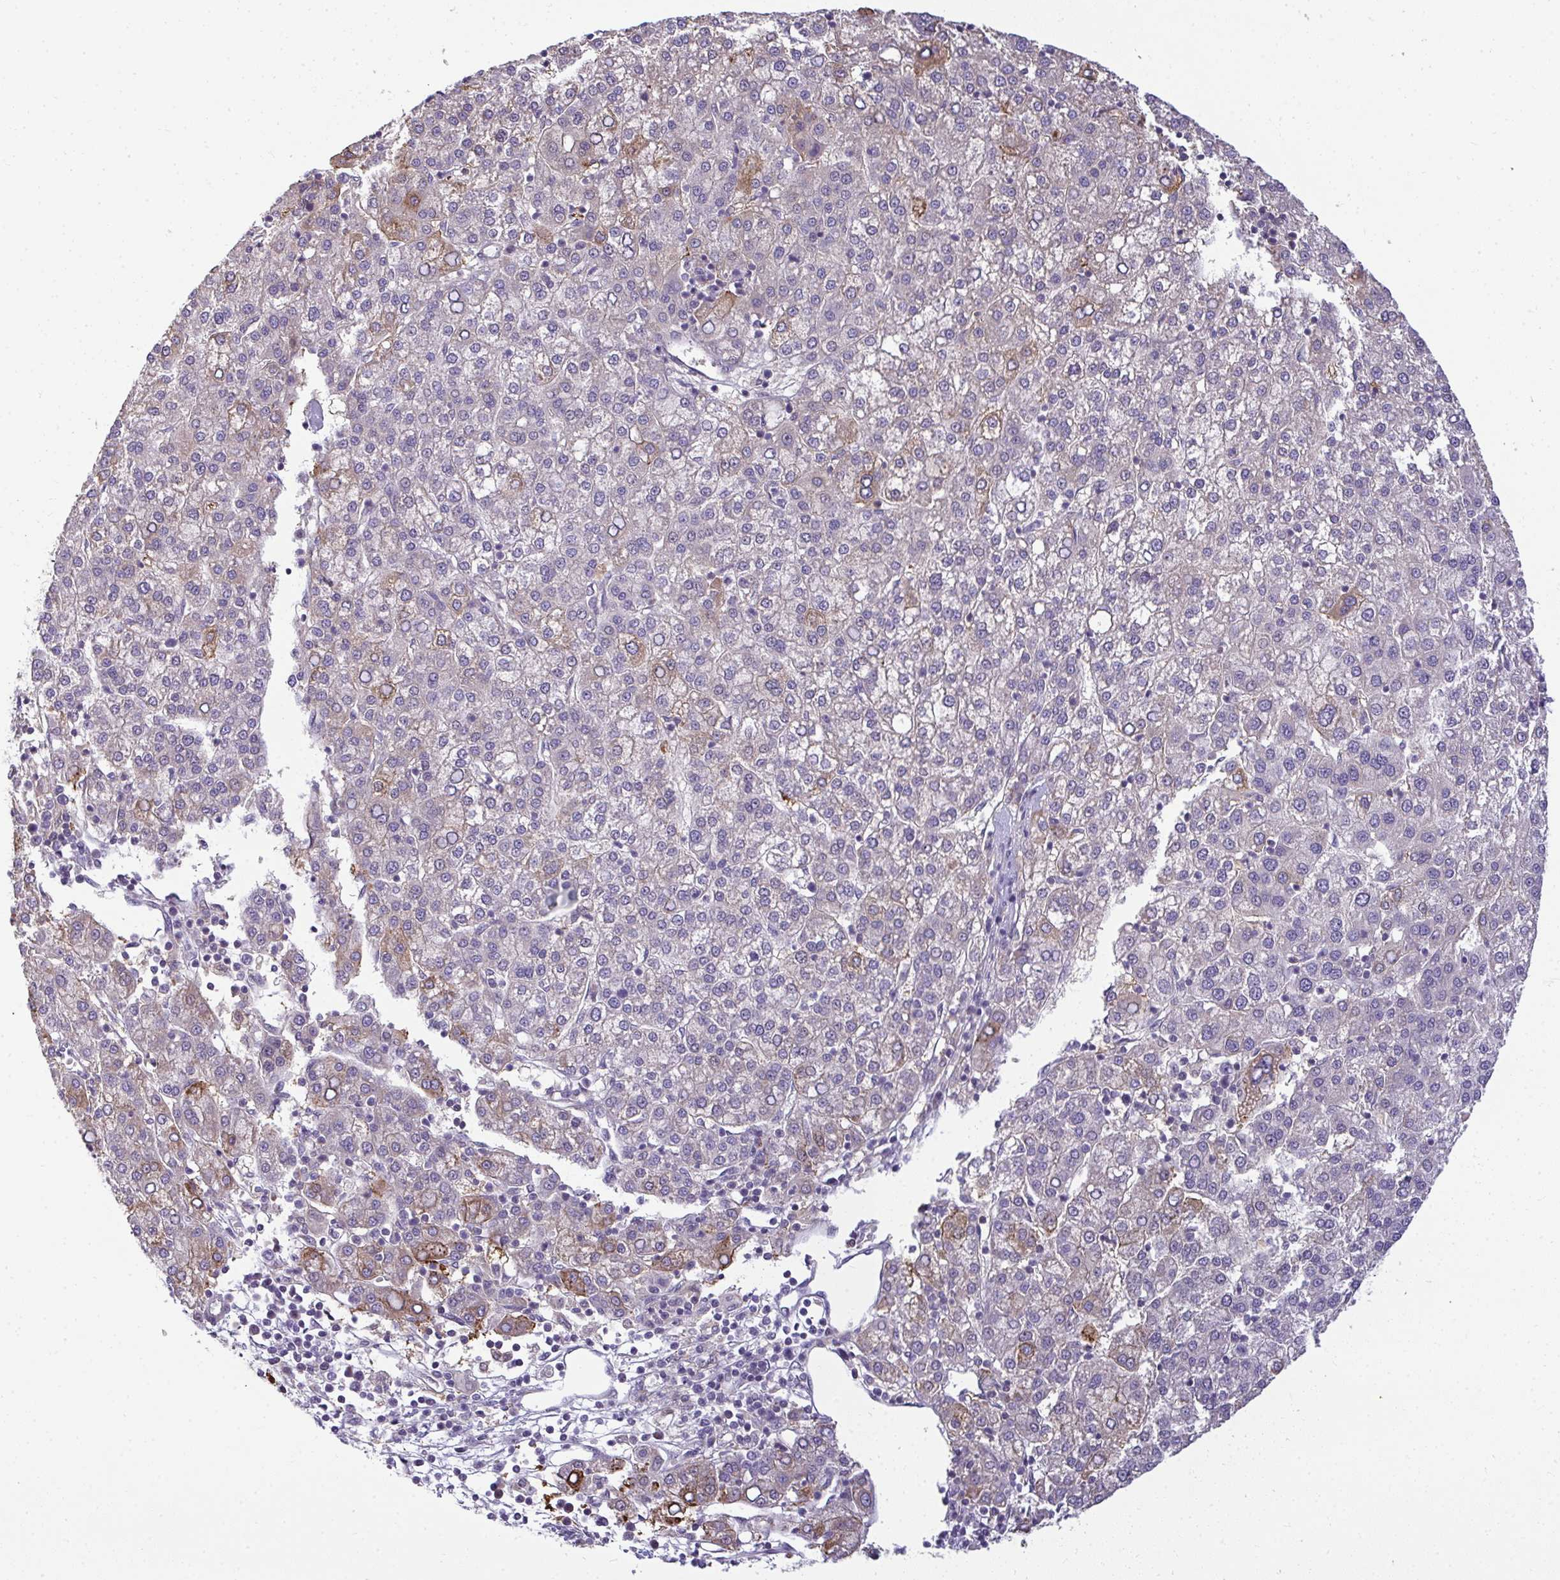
{"staining": {"intensity": "moderate", "quantity": "<25%", "location": "cytoplasmic/membranous"}, "tissue": "liver cancer", "cell_type": "Tumor cells", "image_type": "cancer", "snomed": [{"axis": "morphology", "description": "Carcinoma, Hepatocellular, NOS"}, {"axis": "topography", "description": "Liver"}], "caption": "A low amount of moderate cytoplasmic/membranous expression is appreciated in approximately <25% of tumor cells in hepatocellular carcinoma (liver) tissue. Nuclei are stained in blue.", "gene": "SRRM4", "patient": {"sex": "female", "age": 58}}